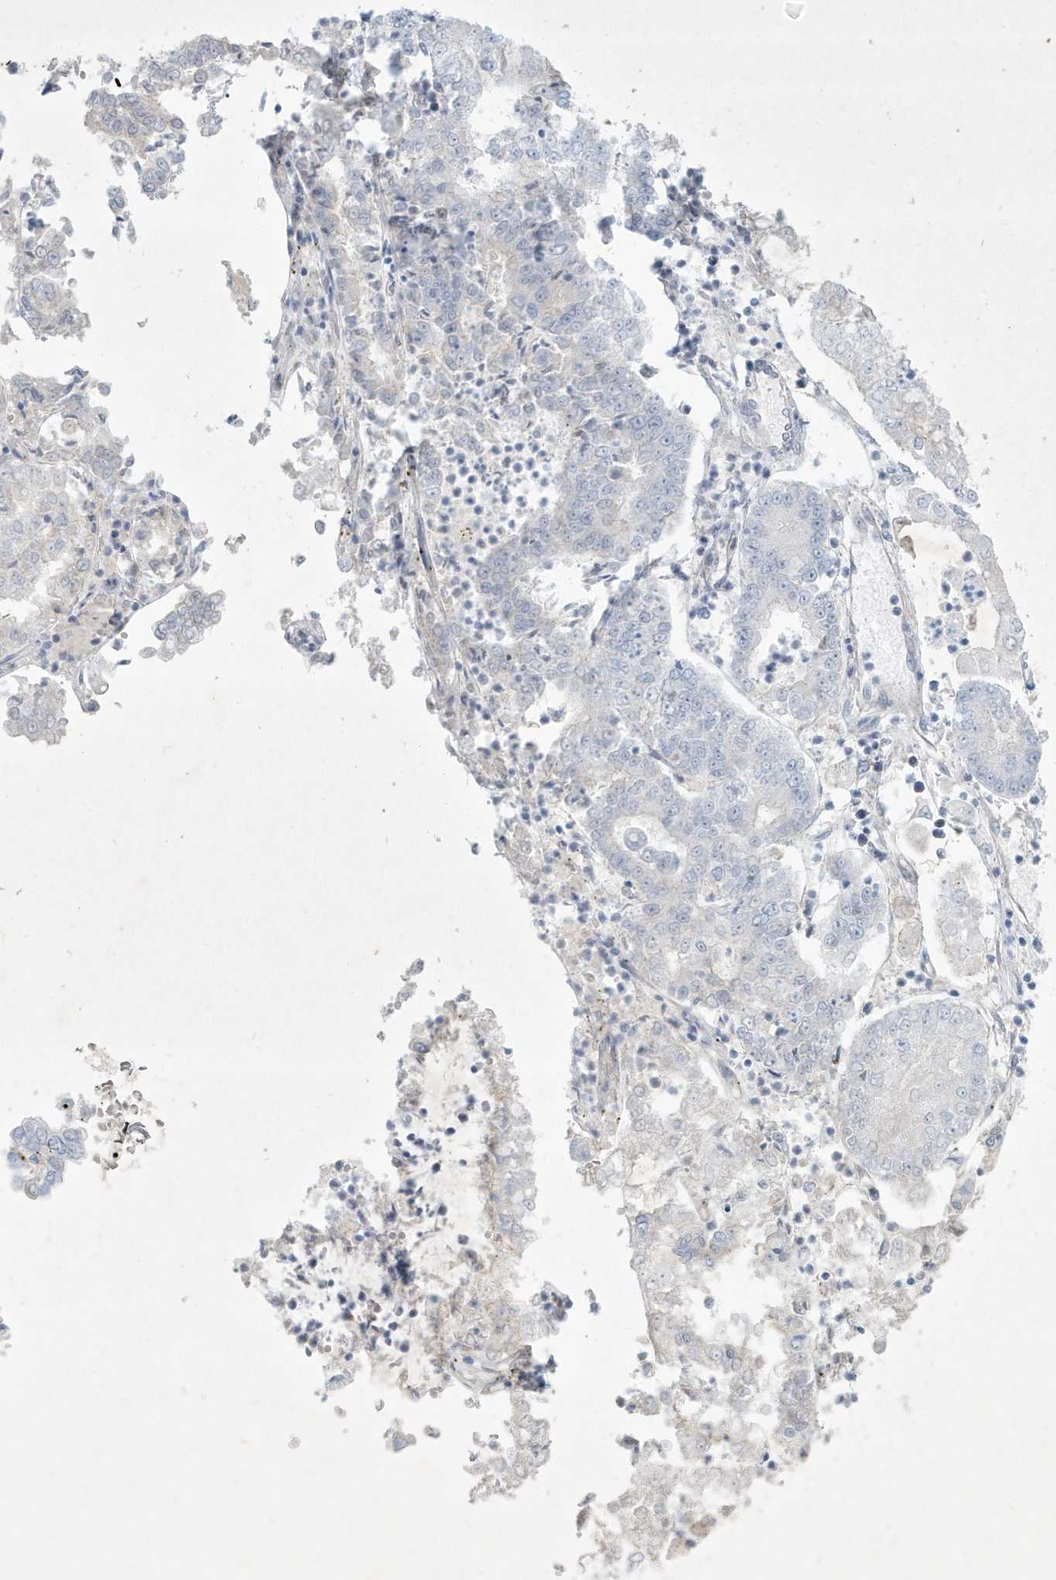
{"staining": {"intensity": "negative", "quantity": "none", "location": "none"}, "tissue": "stomach cancer", "cell_type": "Tumor cells", "image_type": "cancer", "snomed": [{"axis": "morphology", "description": "Adenocarcinoma, NOS"}, {"axis": "topography", "description": "Stomach"}], "caption": "DAB immunohistochemical staining of stomach cancer (adenocarcinoma) reveals no significant positivity in tumor cells. (DAB IHC, high magnification).", "gene": "CCDC24", "patient": {"sex": "male", "age": 76}}